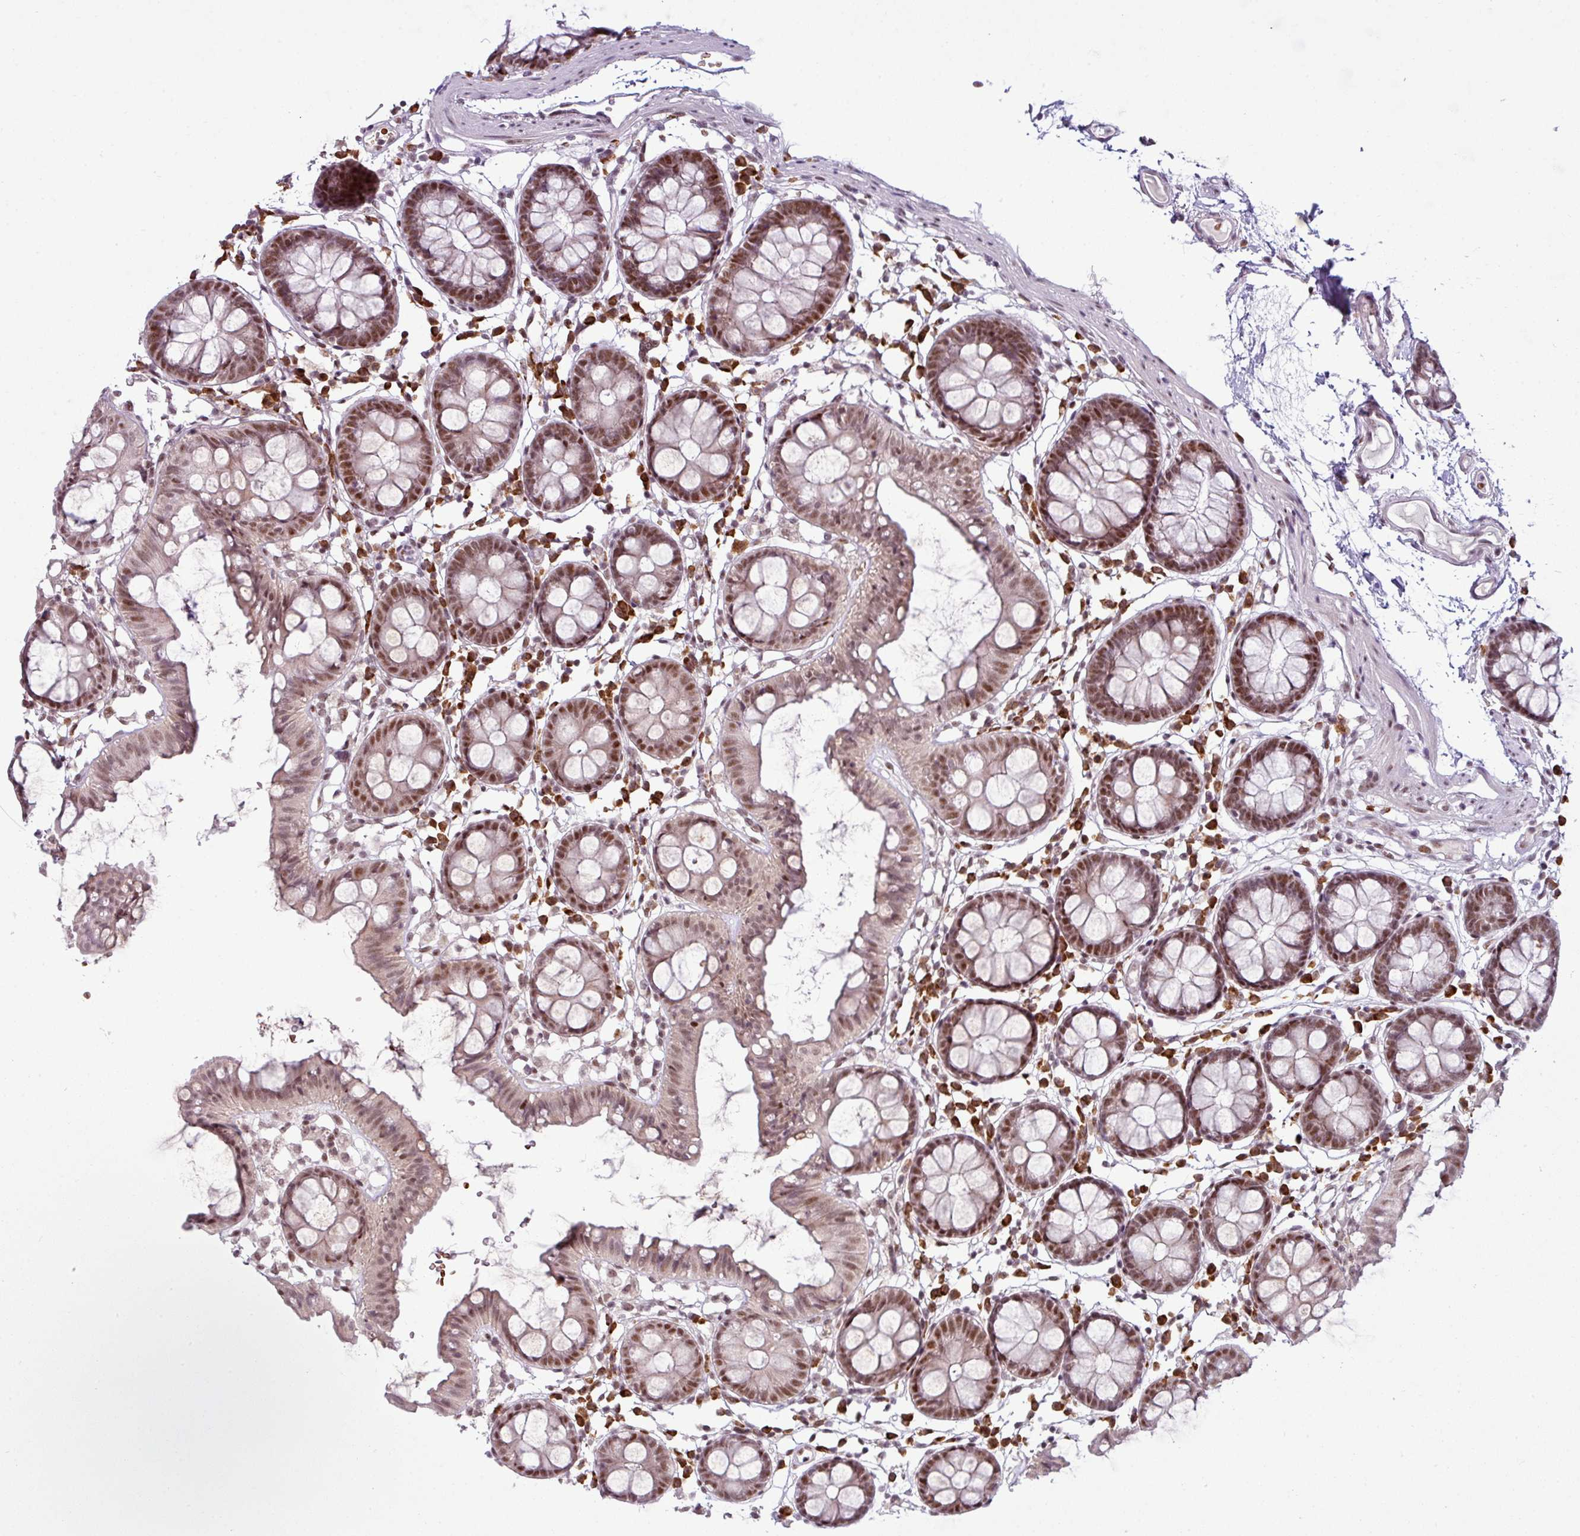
{"staining": {"intensity": "moderate", "quantity": ">75%", "location": "nuclear"}, "tissue": "colon", "cell_type": "Endothelial cells", "image_type": "normal", "snomed": [{"axis": "morphology", "description": "Normal tissue, NOS"}, {"axis": "topography", "description": "Colon"}], "caption": "Protein staining of benign colon reveals moderate nuclear staining in approximately >75% of endothelial cells.", "gene": "PRDM5", "patient": {"sex": "female", "age": 84}}